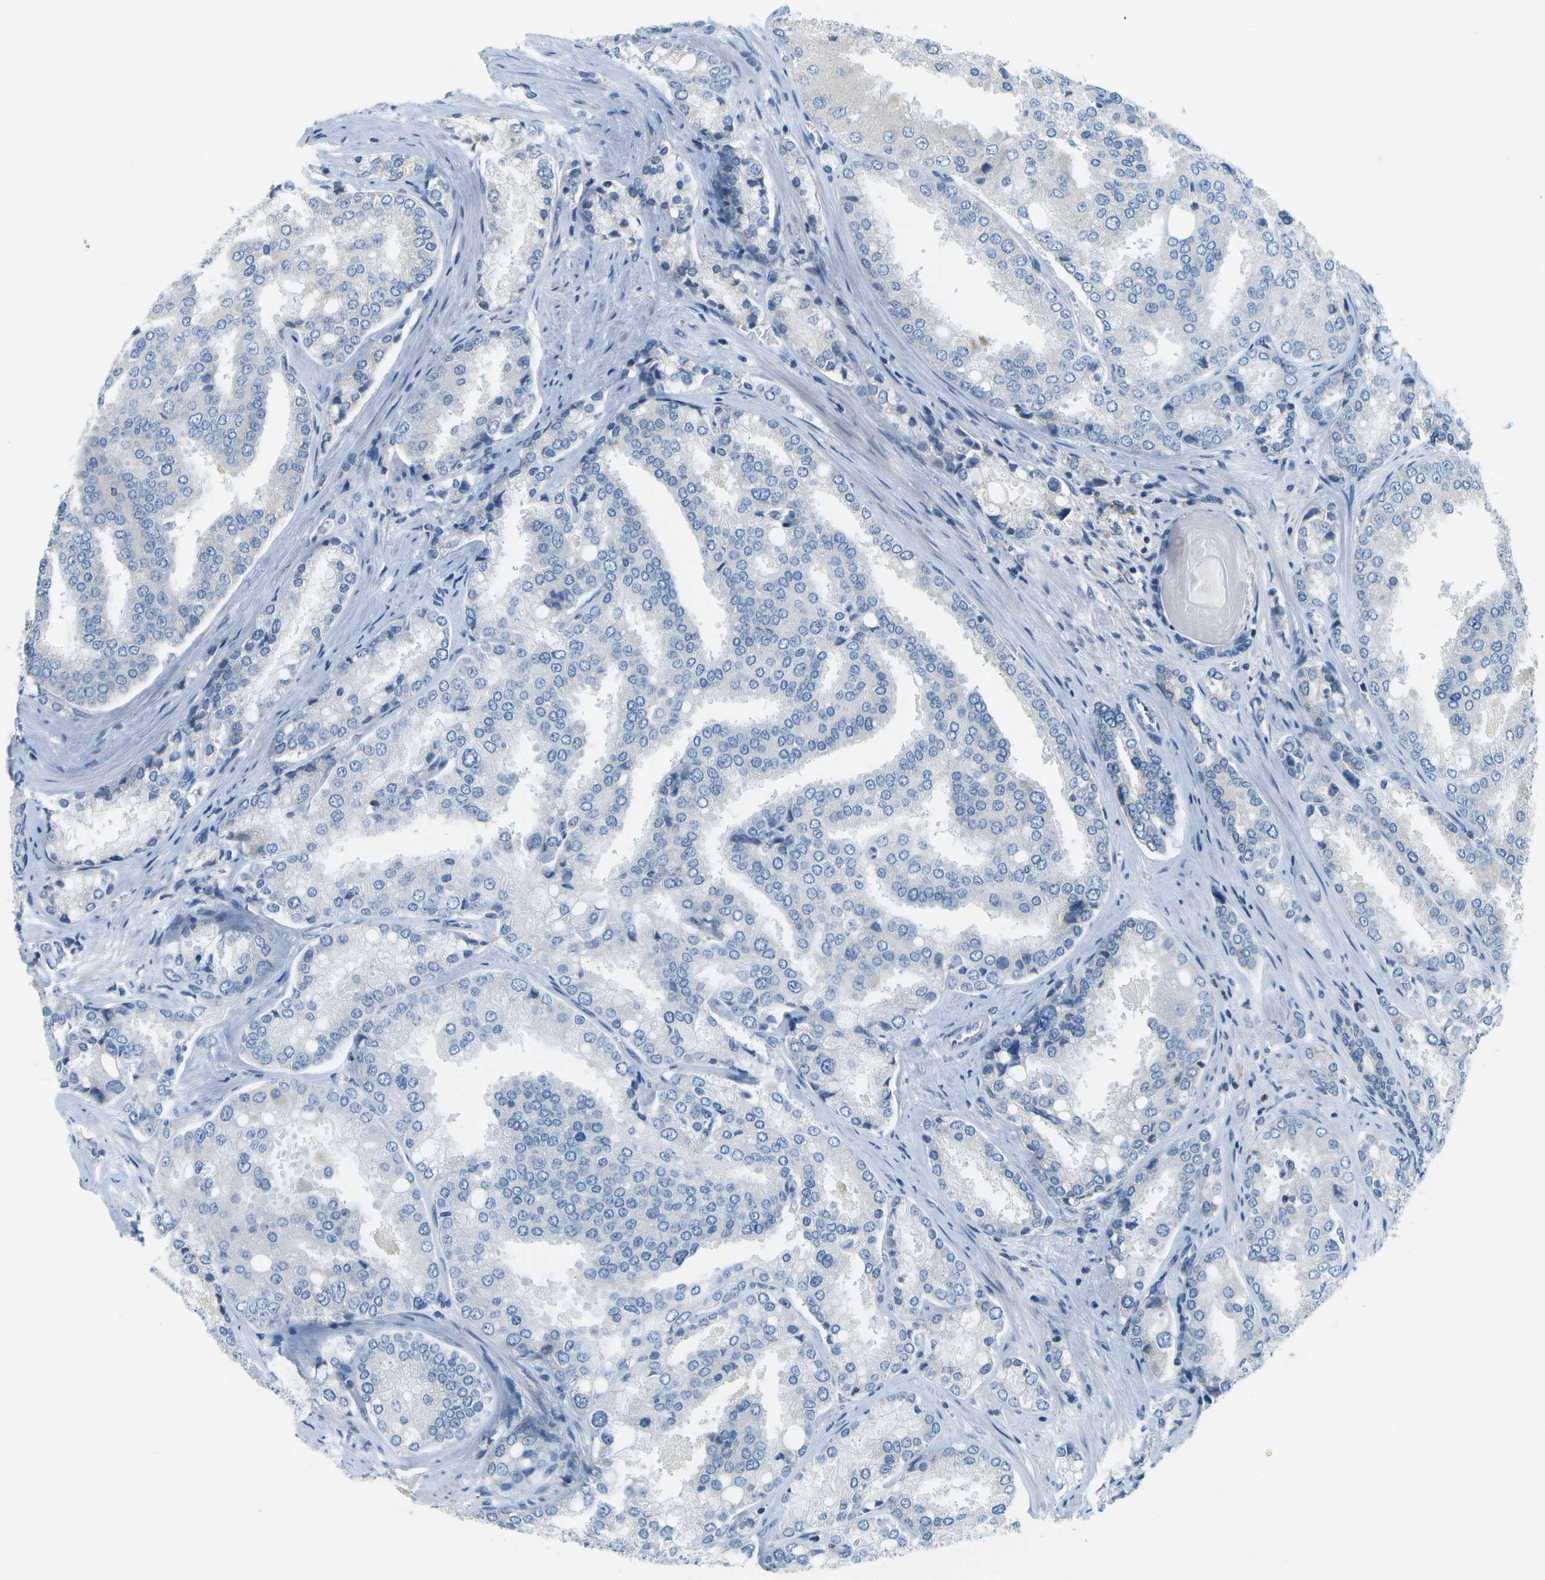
{"staining": {"intensity": "negative", "quantity": "none", "location": "none"}, "tissue": "prostate cancer", "cell_type": "Tumor cells", "image_type": "cancer", "snomed": [{"axis": "morphology", "description": "Adenocarcinoma, High grade"}, {"axis": "topography", "description": "Prostate"}], "caption": "There is no significant staining in tumor cells of adenocarcinoma (high-grade) (prostate). (DAB immunohistochemistry visualized using brightfield microscopy, high magnification).", "gene": "PTGIS", "patient": {"sex": "male", "age": 50}}